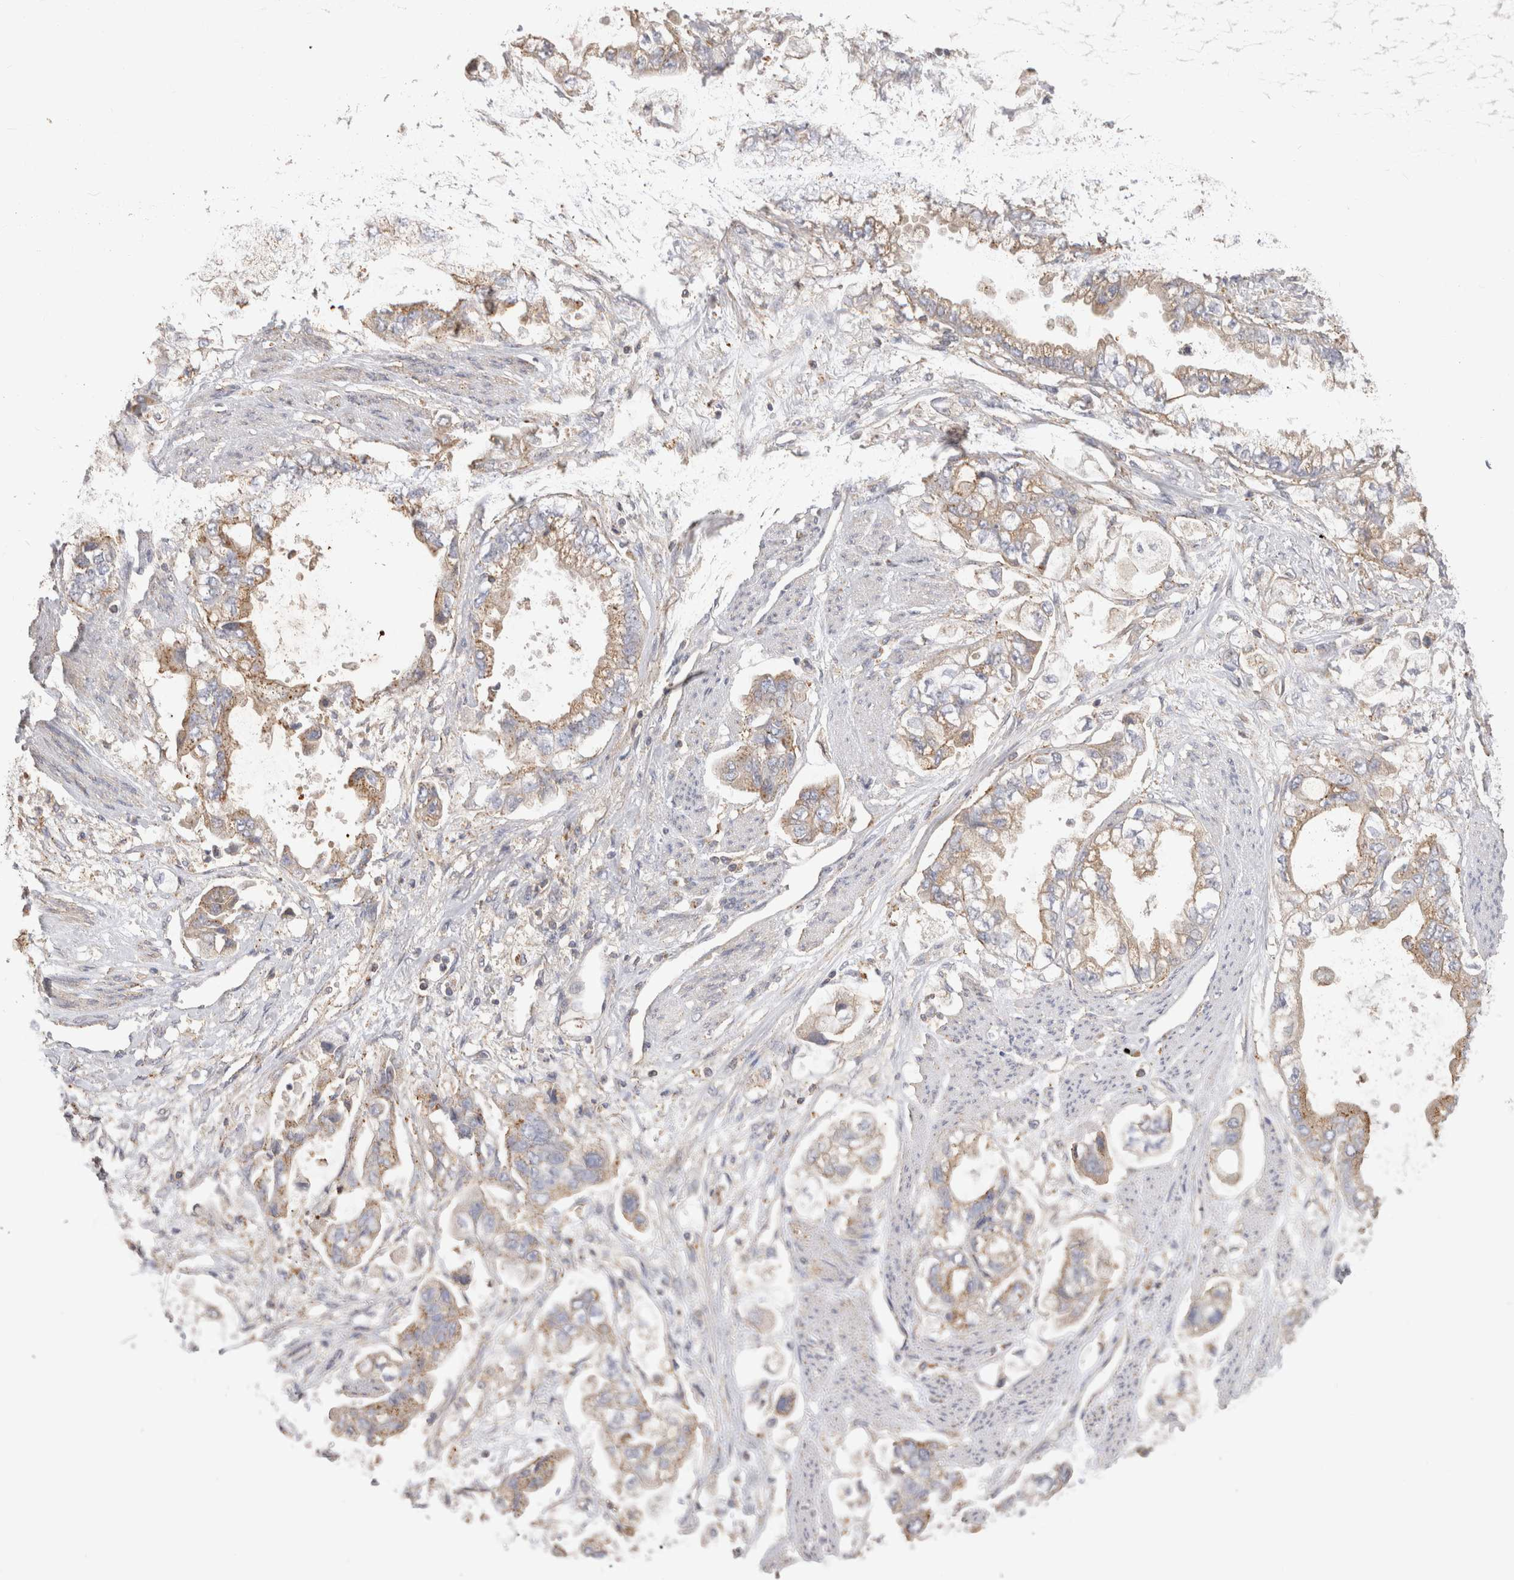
{"staining": {"intensity": "weak", "quantity": ">75%", "location": "cytoplasmic/membranous"}, "tissue": "stomach cancer", "cell_type": "Tumor cells", "image_type": "cancer", "snomed": [{"axis": "morphology", "description": "Adenocarcinoma, NOS"}, {"axis": "topography", "description": "Stomach"}], "caption": "Protein positivity by immunohistochemistry shows weak cytoplasmic/membranous positivity in approximately >75% of tumor cells in stomach adenocarcinoma.", "gene": "CHMP6", "patient": {"sex": "male", "age": 62}}